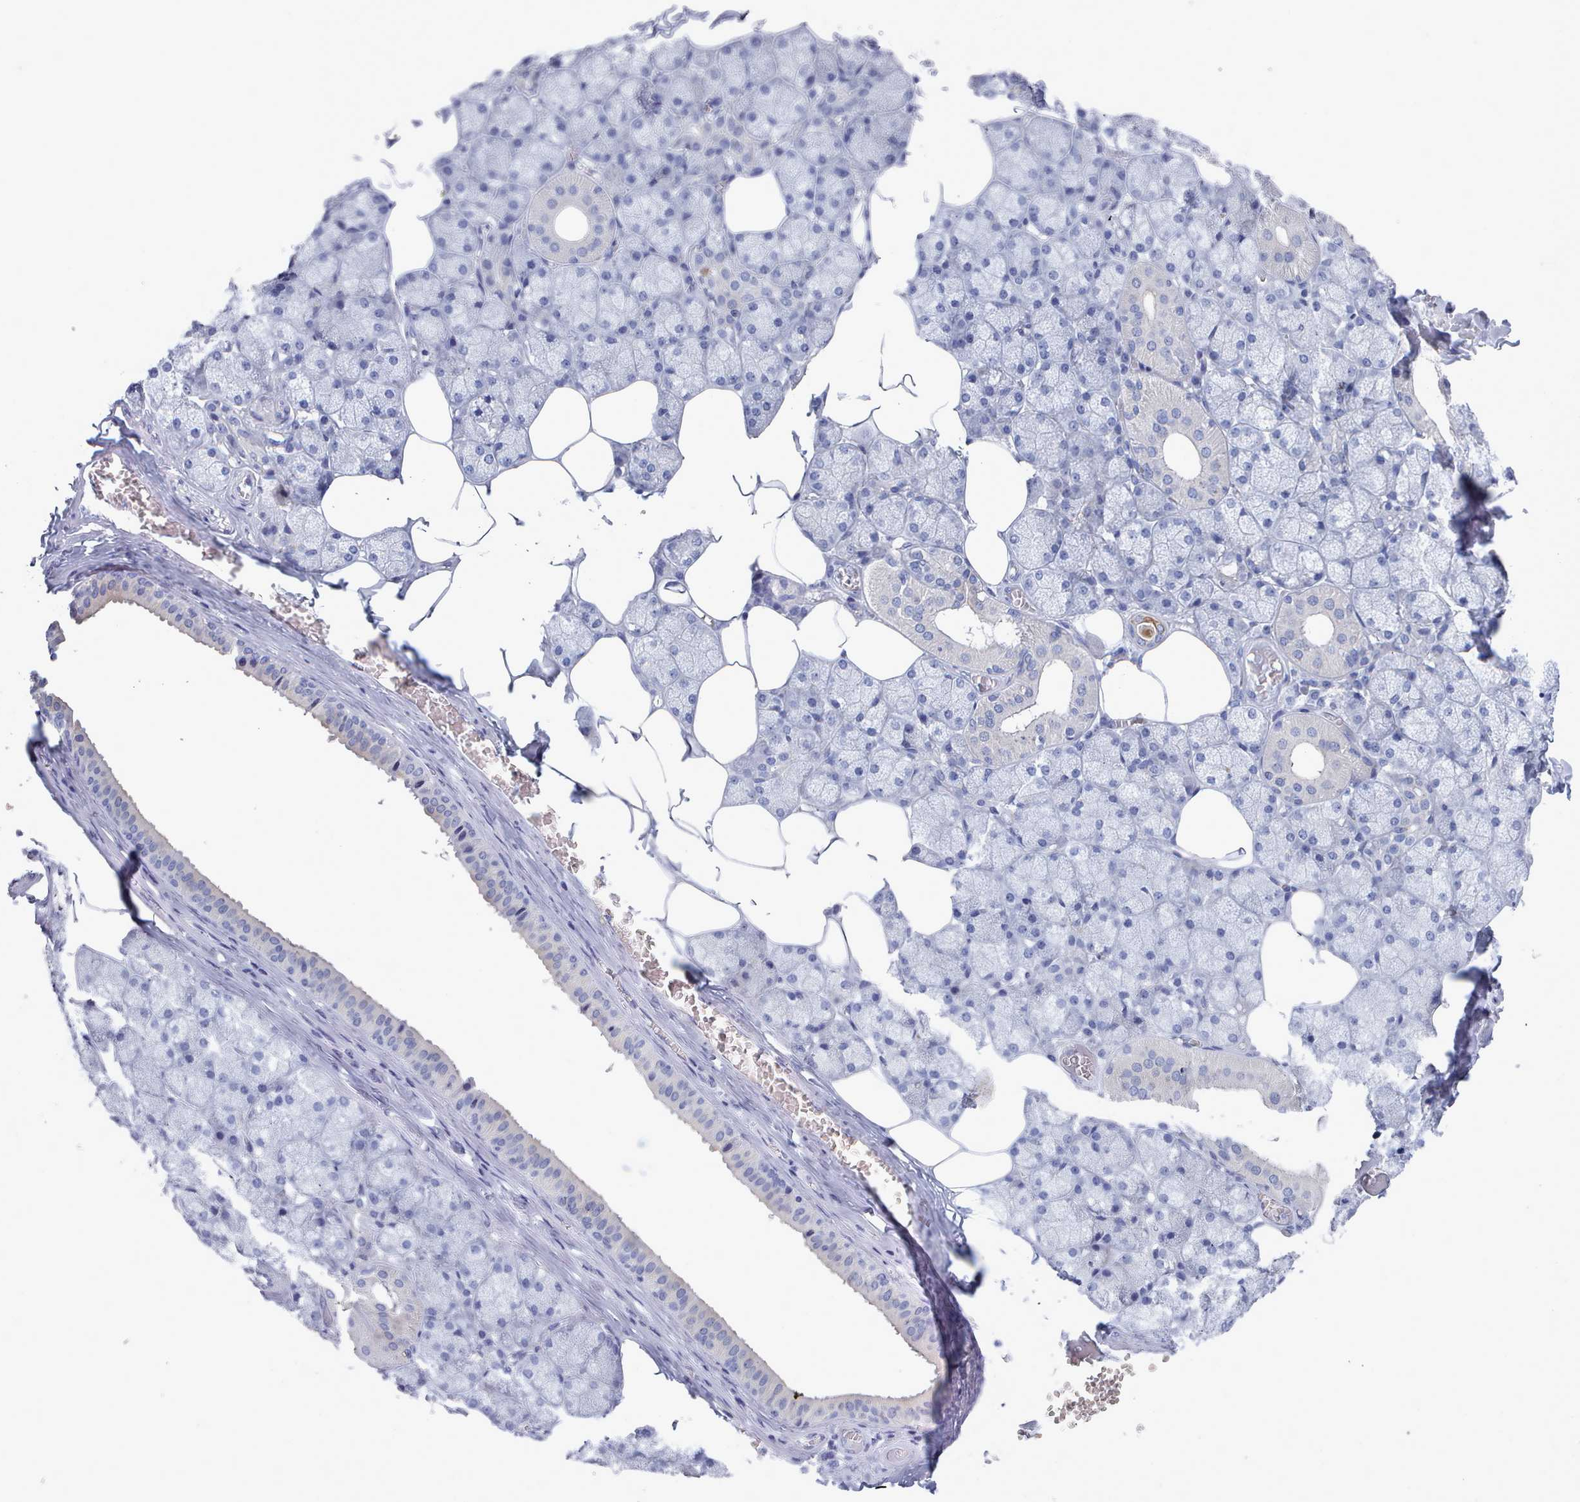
{"staining": {"intensity": "negative", "quantity": "none", "location": "none"}, "tissue": "salivary gland", "cell_type": "Glandular cells", "image_type": "normal", "snomed": [{"axis": "morphology", "description": "Normal tissue, NOS"}, {"axis": "topography", "description": "Salivary gland"}], "caption": "Glandular cells show no significant staining in unremarkable salivary gland. The staining was performed using DAB (3,3'-diaminobenzidine) to visualize the protein expression in brown, while the nuclei were stained in blue with hematoxylin (Magnification: 20x).", "gene": "ENSG00000285188", "patient": {"sex": "male", "age": 62}}